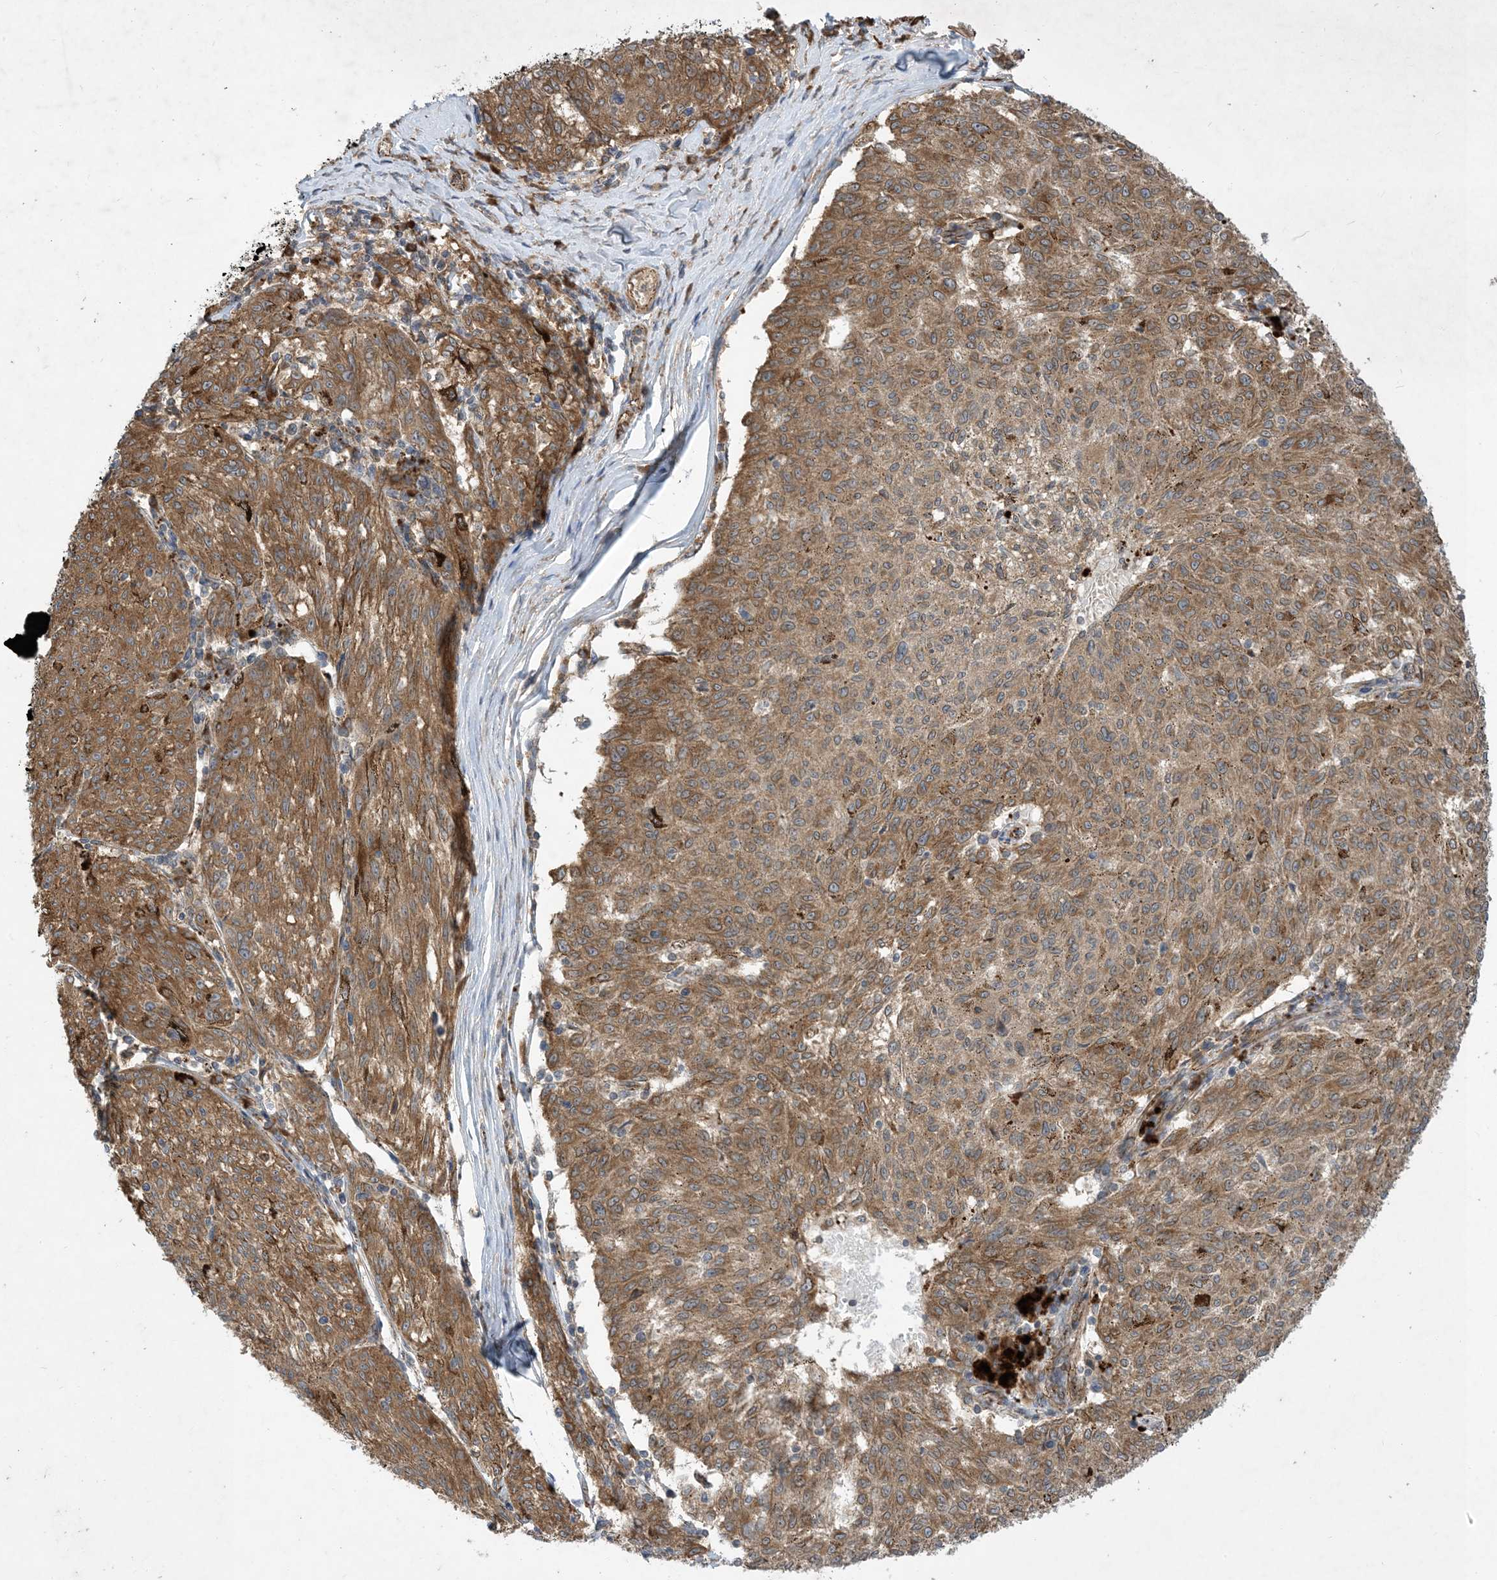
{"staining": {"intensity": "moderate", "quantity": ">75%", "location": "cytoplasmic/membranous"}, "tissue": "melanoma", "cell_type": "Tumor cells", "image_type": "cancer", "snomed": [{"axis": "morphology", "description": "Malignant melanoma, NOS"}, {"axis": "topography", "description": "Skin"}], "caption": "Tumor cells demonstrate moderate cytoplasmic/membranous expression in about >75% of cells in melanoma. (Brightfield microscopy of DAB IHC at high magnification).", "gene": "OTOP1", "patient": {"sex": "female", "age": 72}}